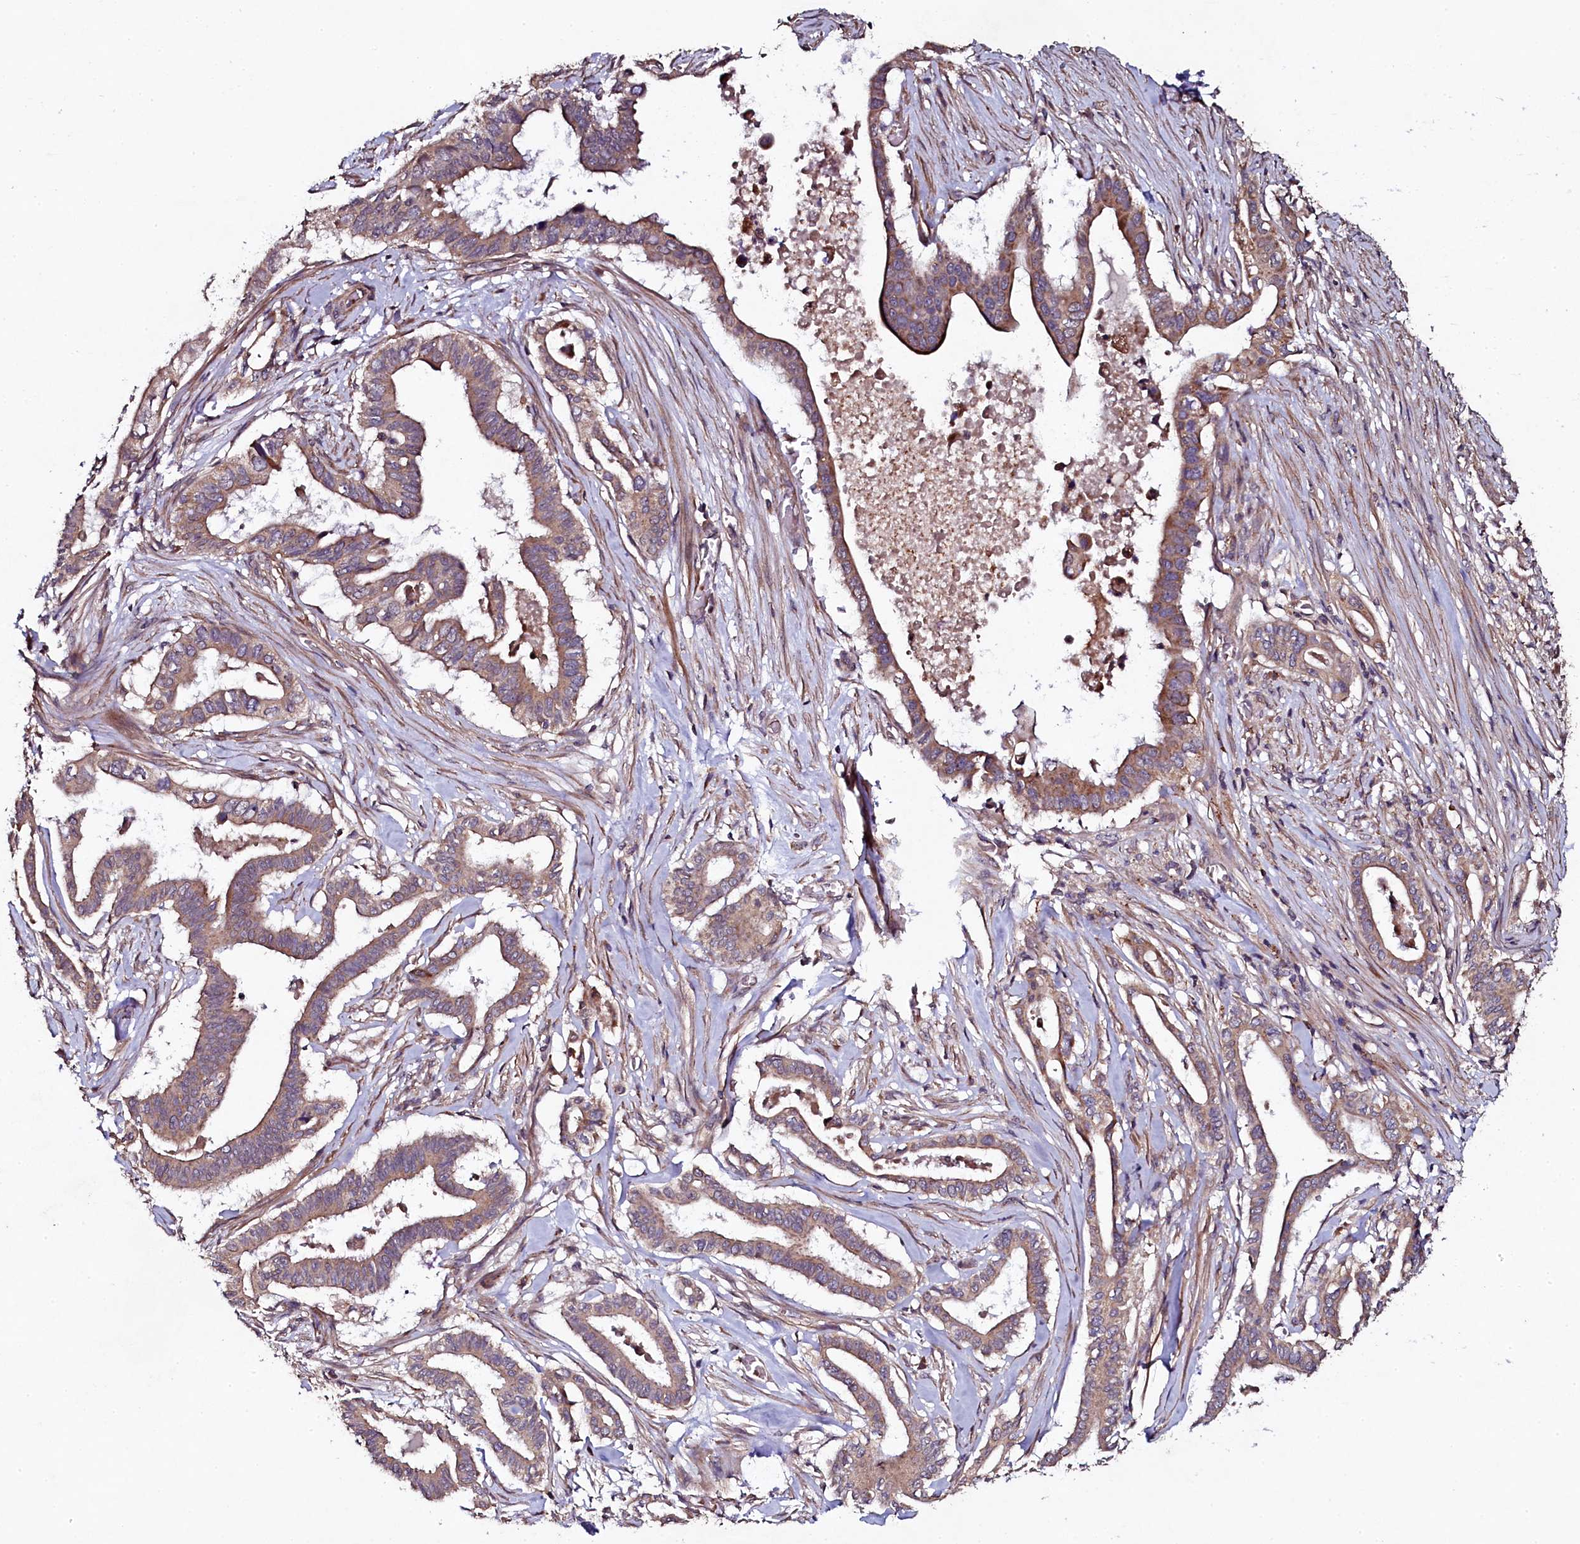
{"staining": {"intensity": "moderate", "quantity": ">75%", "location": "cytoplasmic/membranous"}, "tissue": "pancreatic cancer", "cell_type": "Tumor cells", "image_type": "cancer", "snomed": [{"axis": "morphology", "description": "Adenocarcinoma, NOS"}, {"axis": "topography", "description": "Pancreas"}], "caption": "Pancreatic adenocarcinoma stained with a brown dye shows moderate cytoplasmic/membranous positive positivity in about >75% of tumor cells.", "gene": "SEC24C", "patient": {"sex": "female", "age": 77}}